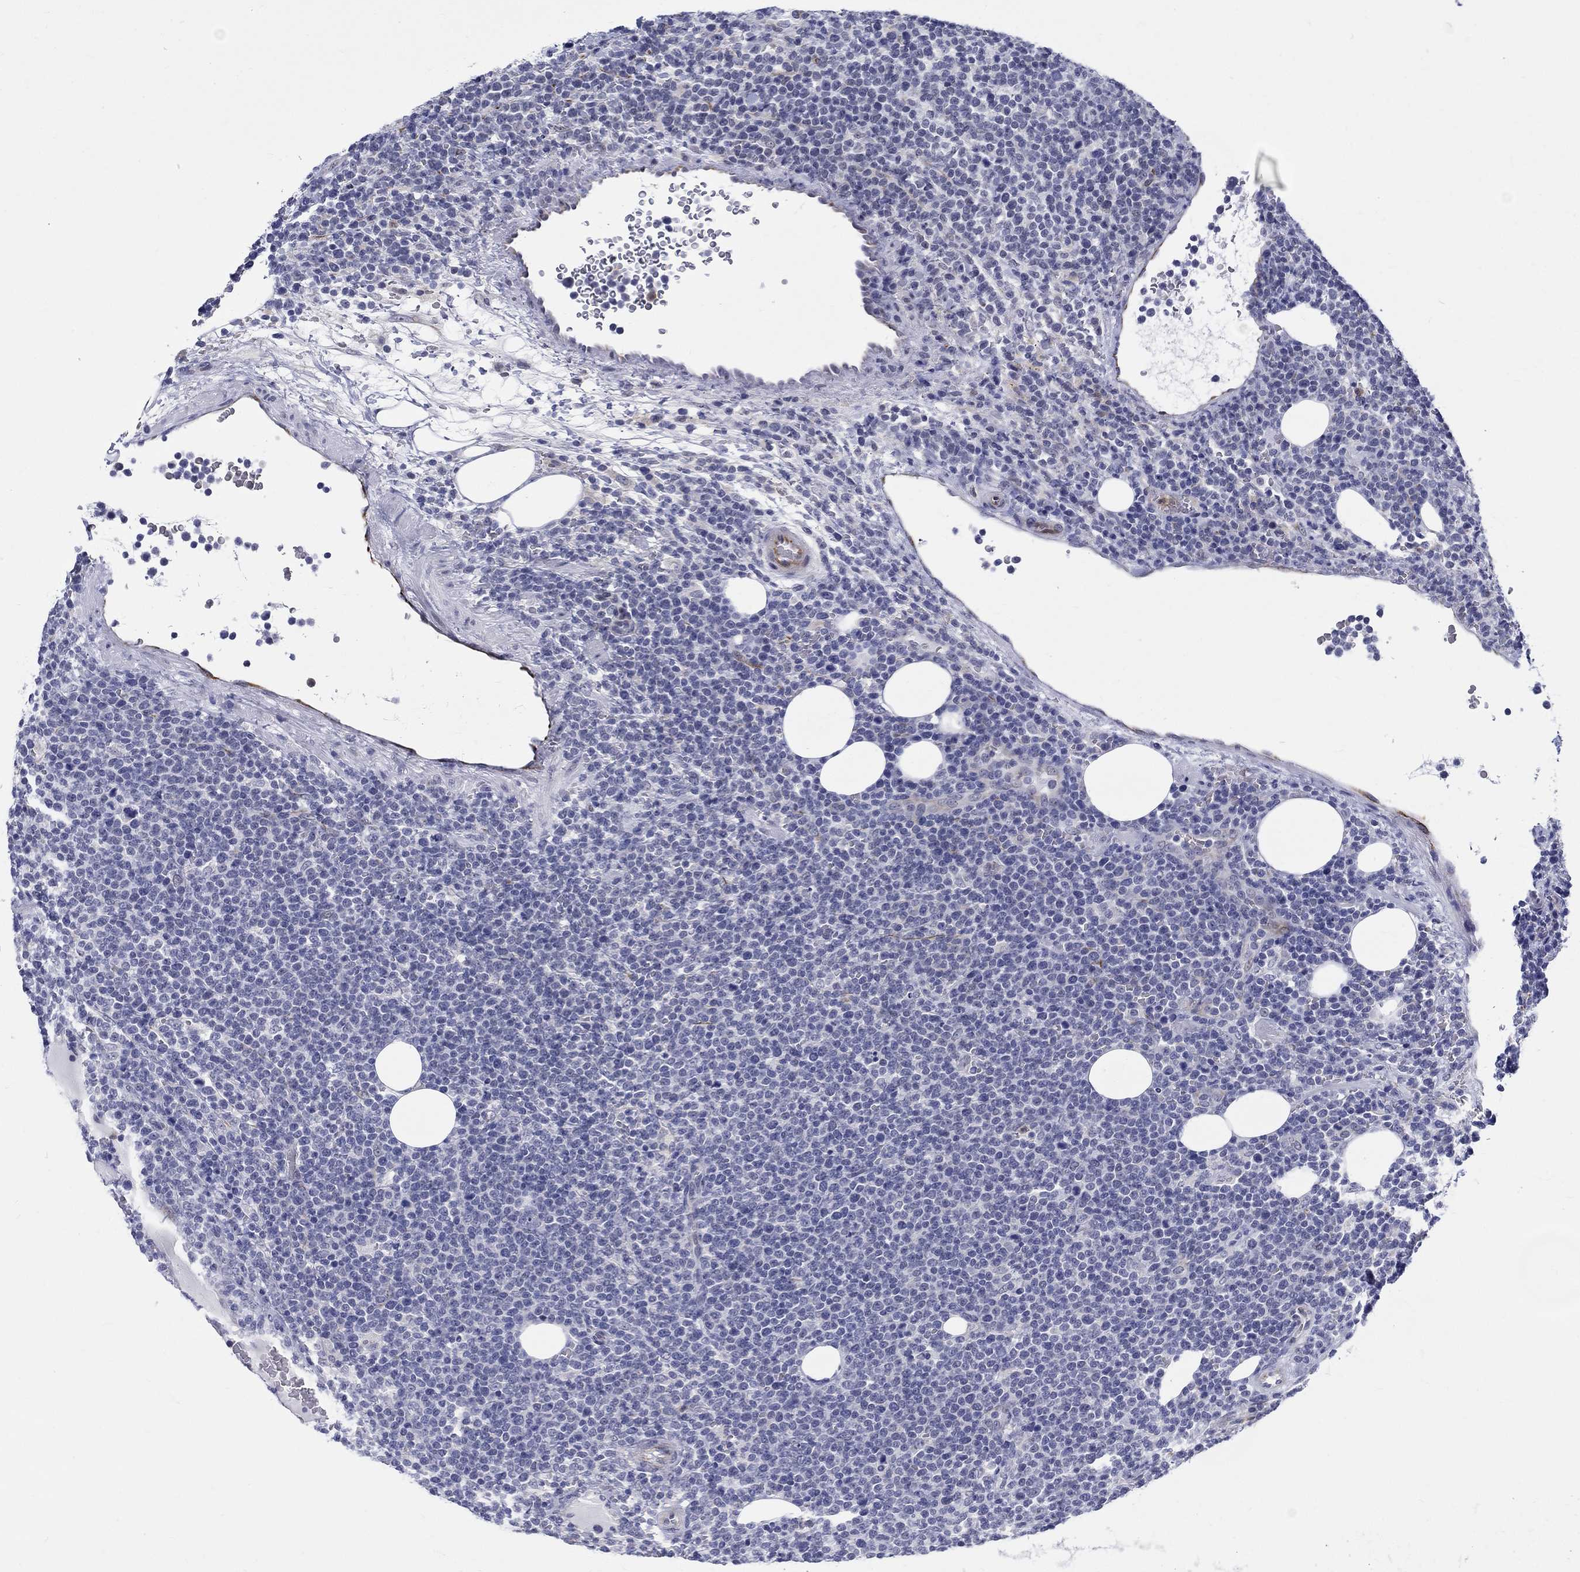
{"staining": {"intensity": "negative", "quantity": "none", "location": "none"}, "tissue": "lymphoma", "cell_type": "Tumor cells", "image_type": "cancer", "snomed": [{"axis": "morphology", "description": "Malignant lymphoma, non-Hodgkin's type, High grade"}, {"axis": "topography", "description": "Lymph node"}], "caption": "Tumor cells show no significant staining in malignant lymphoma, non-Hodgkin's type (high-grade). Nuclei are stained in blue.", "gene": "ST6GALNAC1", "patient": {"sex": "male", "age": 61}}